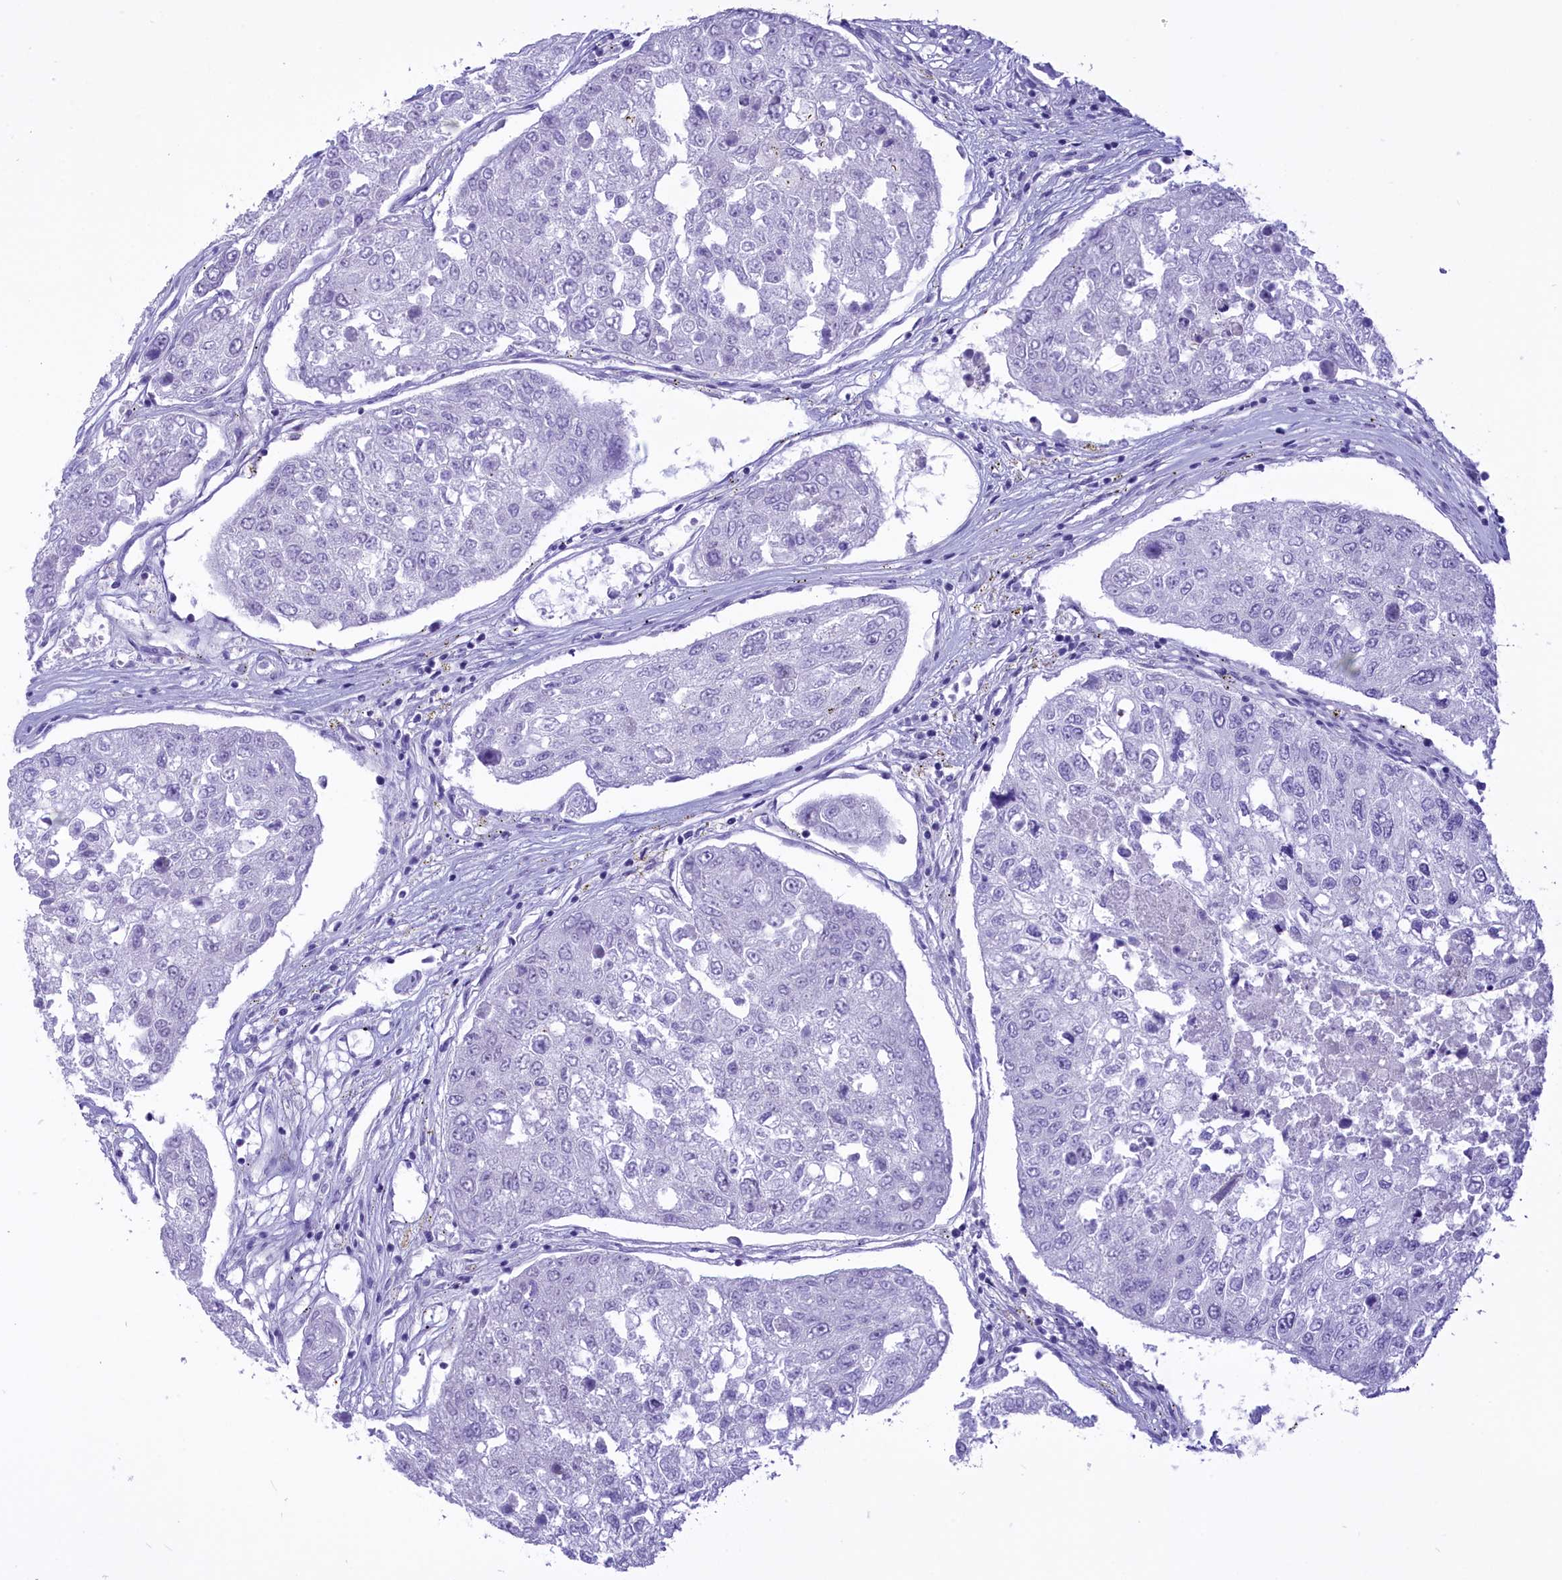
{"staining": {"intensity": "negative", "quantity": "none", "location": "none"}, "tissue": "urothelial cancer", "cell_type": "Tumor cells", "image_type": "cancer", "snomed": [{"axis": "morphology", "description": "Urothelial carcinoma, High grade"}, {"axis": "topography", "description": "Lymph node"}, {"axis": "topography", "description": "Urinary bladder"}], "caption": "DAB immunohistochemical staining of urothelial carcinoma (high-grade) shows no significant positivity in tumor cells.", "gene": "DCAF16", "patient": {"sex": "male", "age": 51}}